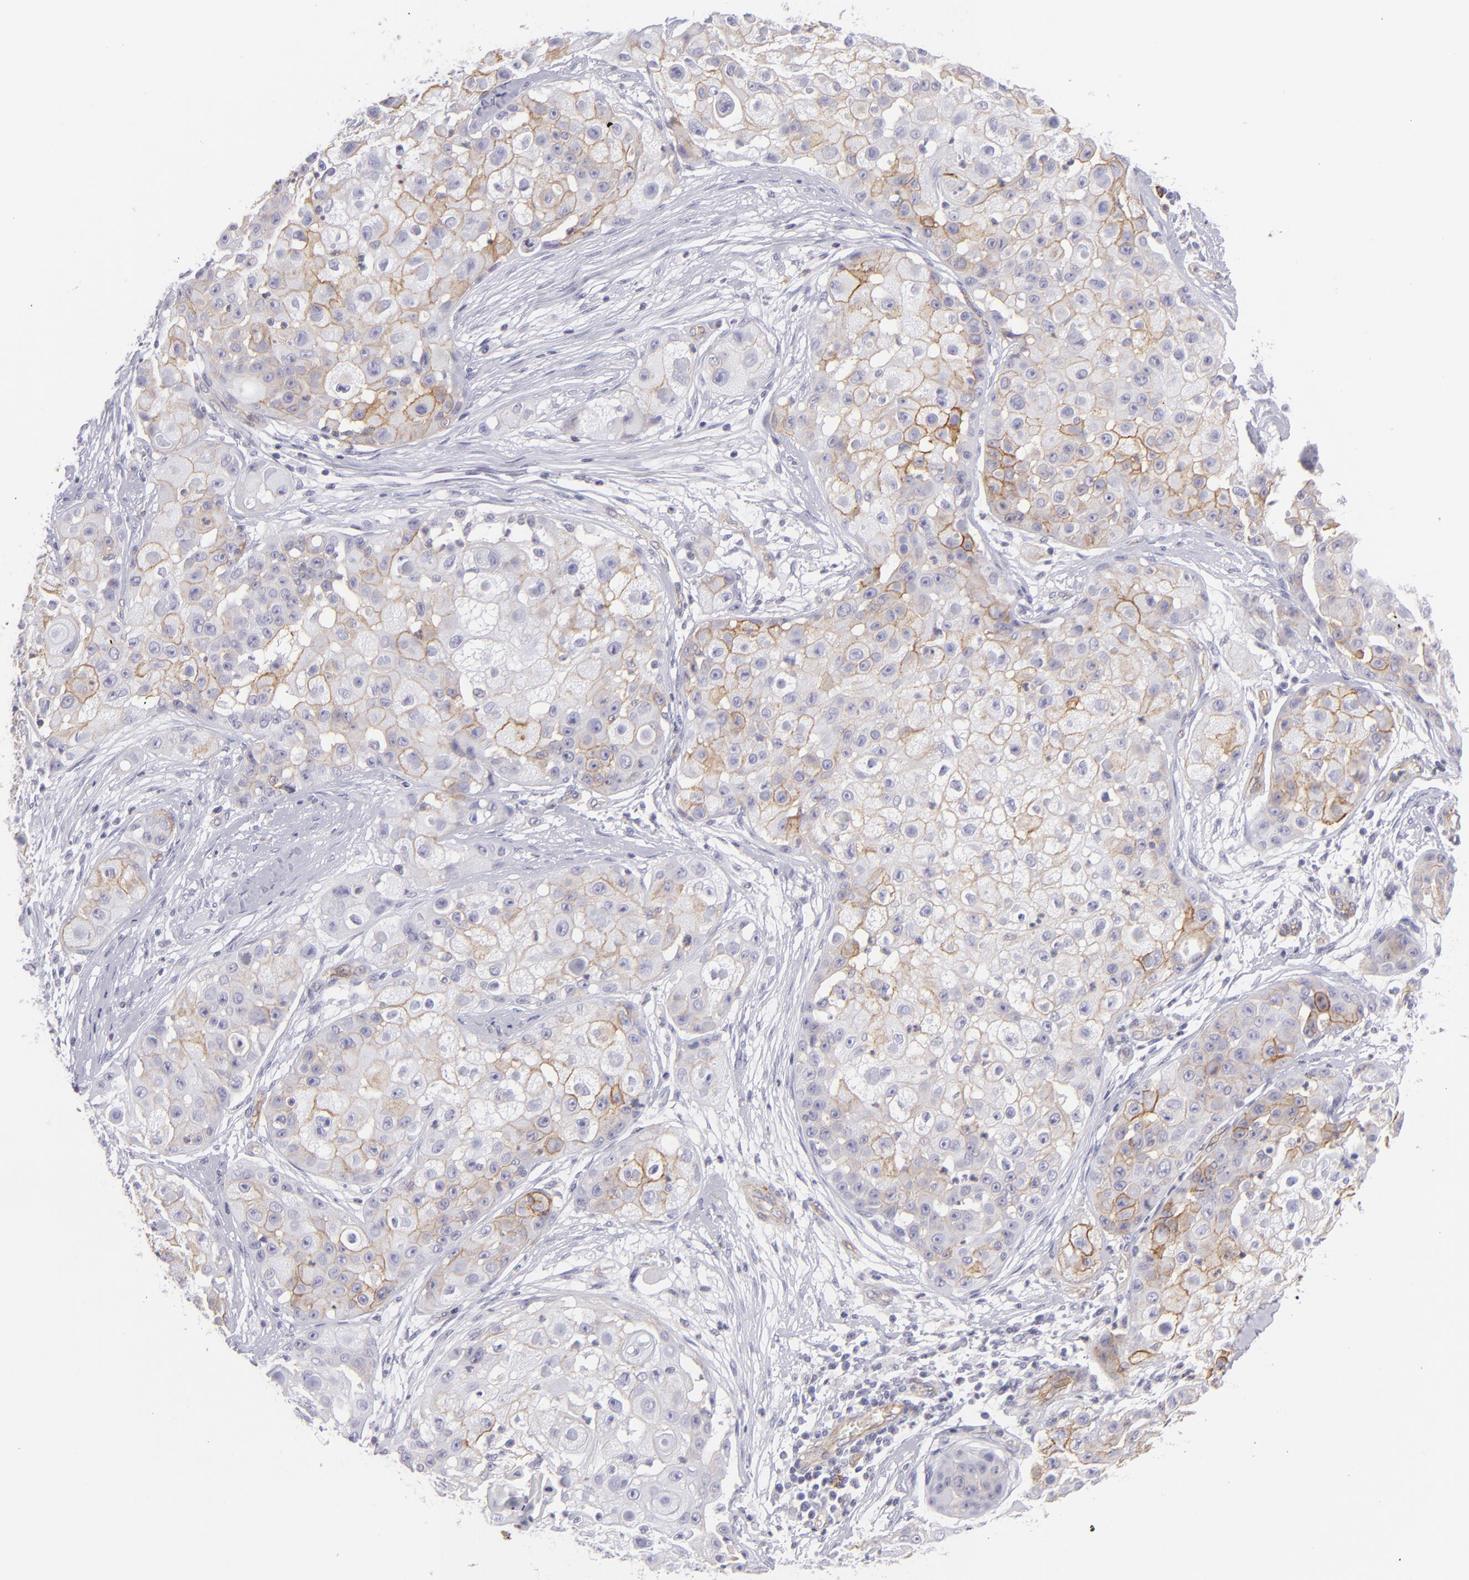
{"staining": {"intensity": "moderate", "quantity": "25%-75%", "location": "cytoplasmic/membranous"}, "tissue": "skin cancer", "cell_type": "Tumor cells", "image_type": "cancer", "snomed": [{"axis": "morphology", "description": "Squamous cell carcinoma, NOS"}, {"axis": "topography", "description": "Skin"}], "caption": "Brown immunohistochemical staining in skin cancer exhibits moderate cytoplasmic/membranous expression in about 25%-75% of tumor cells.", "gene": "THBD", "patient": {"sex": "female", "age": 57}}